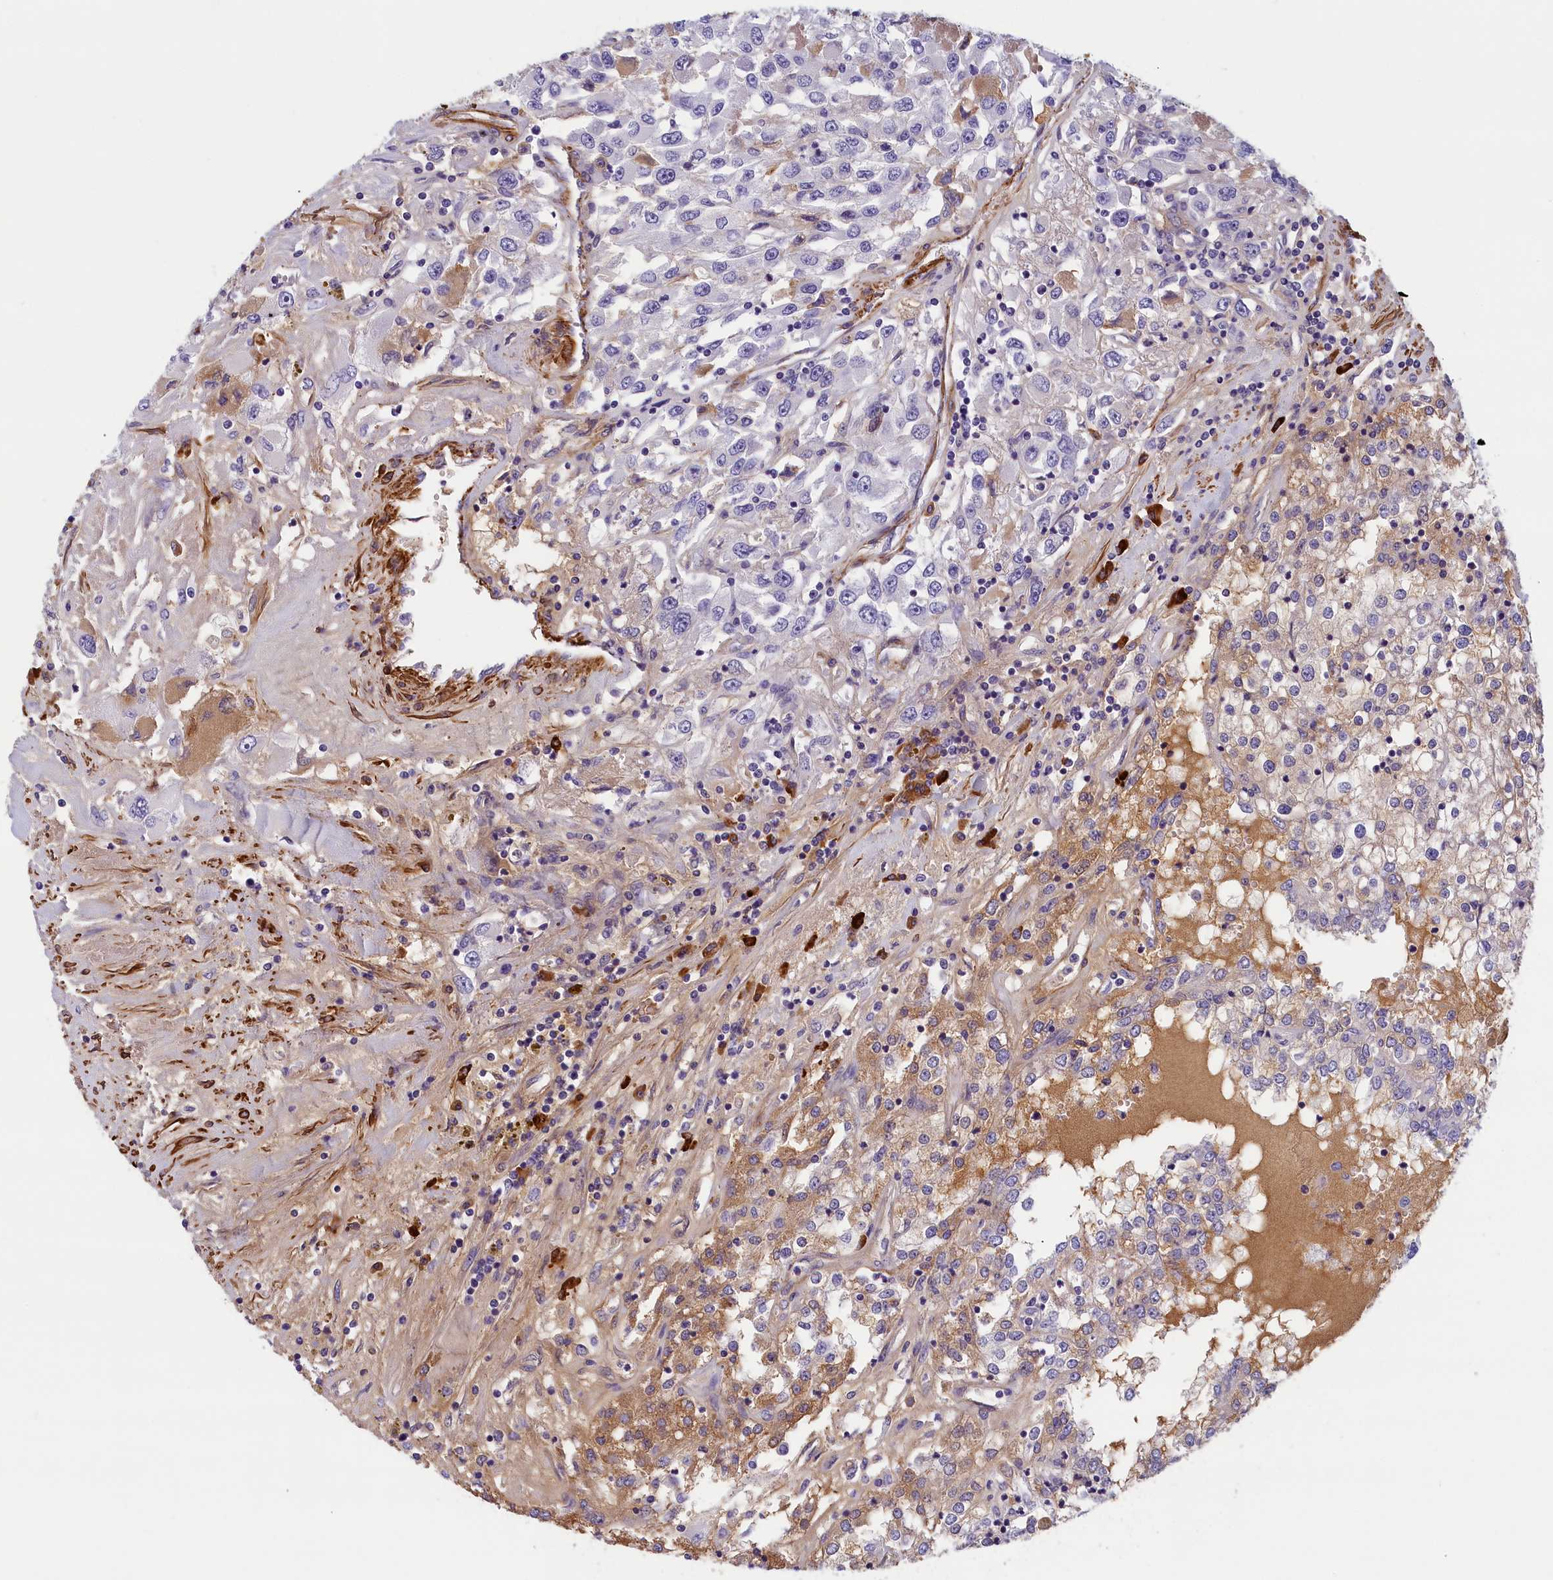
{"staining": {"intensity": "moderate", "quantity": "<25%", "location": "cytoplasmic/membranous"}, "tissue": "renal cancer", "cell_type": "Tumor cells", "image_type": "cancer", "snomed": [{"axis": "morphology", "description": "Adenocarcinoma, NOS"}, {"axis": "topography", "description": "Kidney"}], "caption": "Renal cancer (adenocarcinoma) stained with a protein marker reveals moderate staining in tumor cells.", "gene": "BCL2L13", "patient": {"sex": "female", "age": 52}}